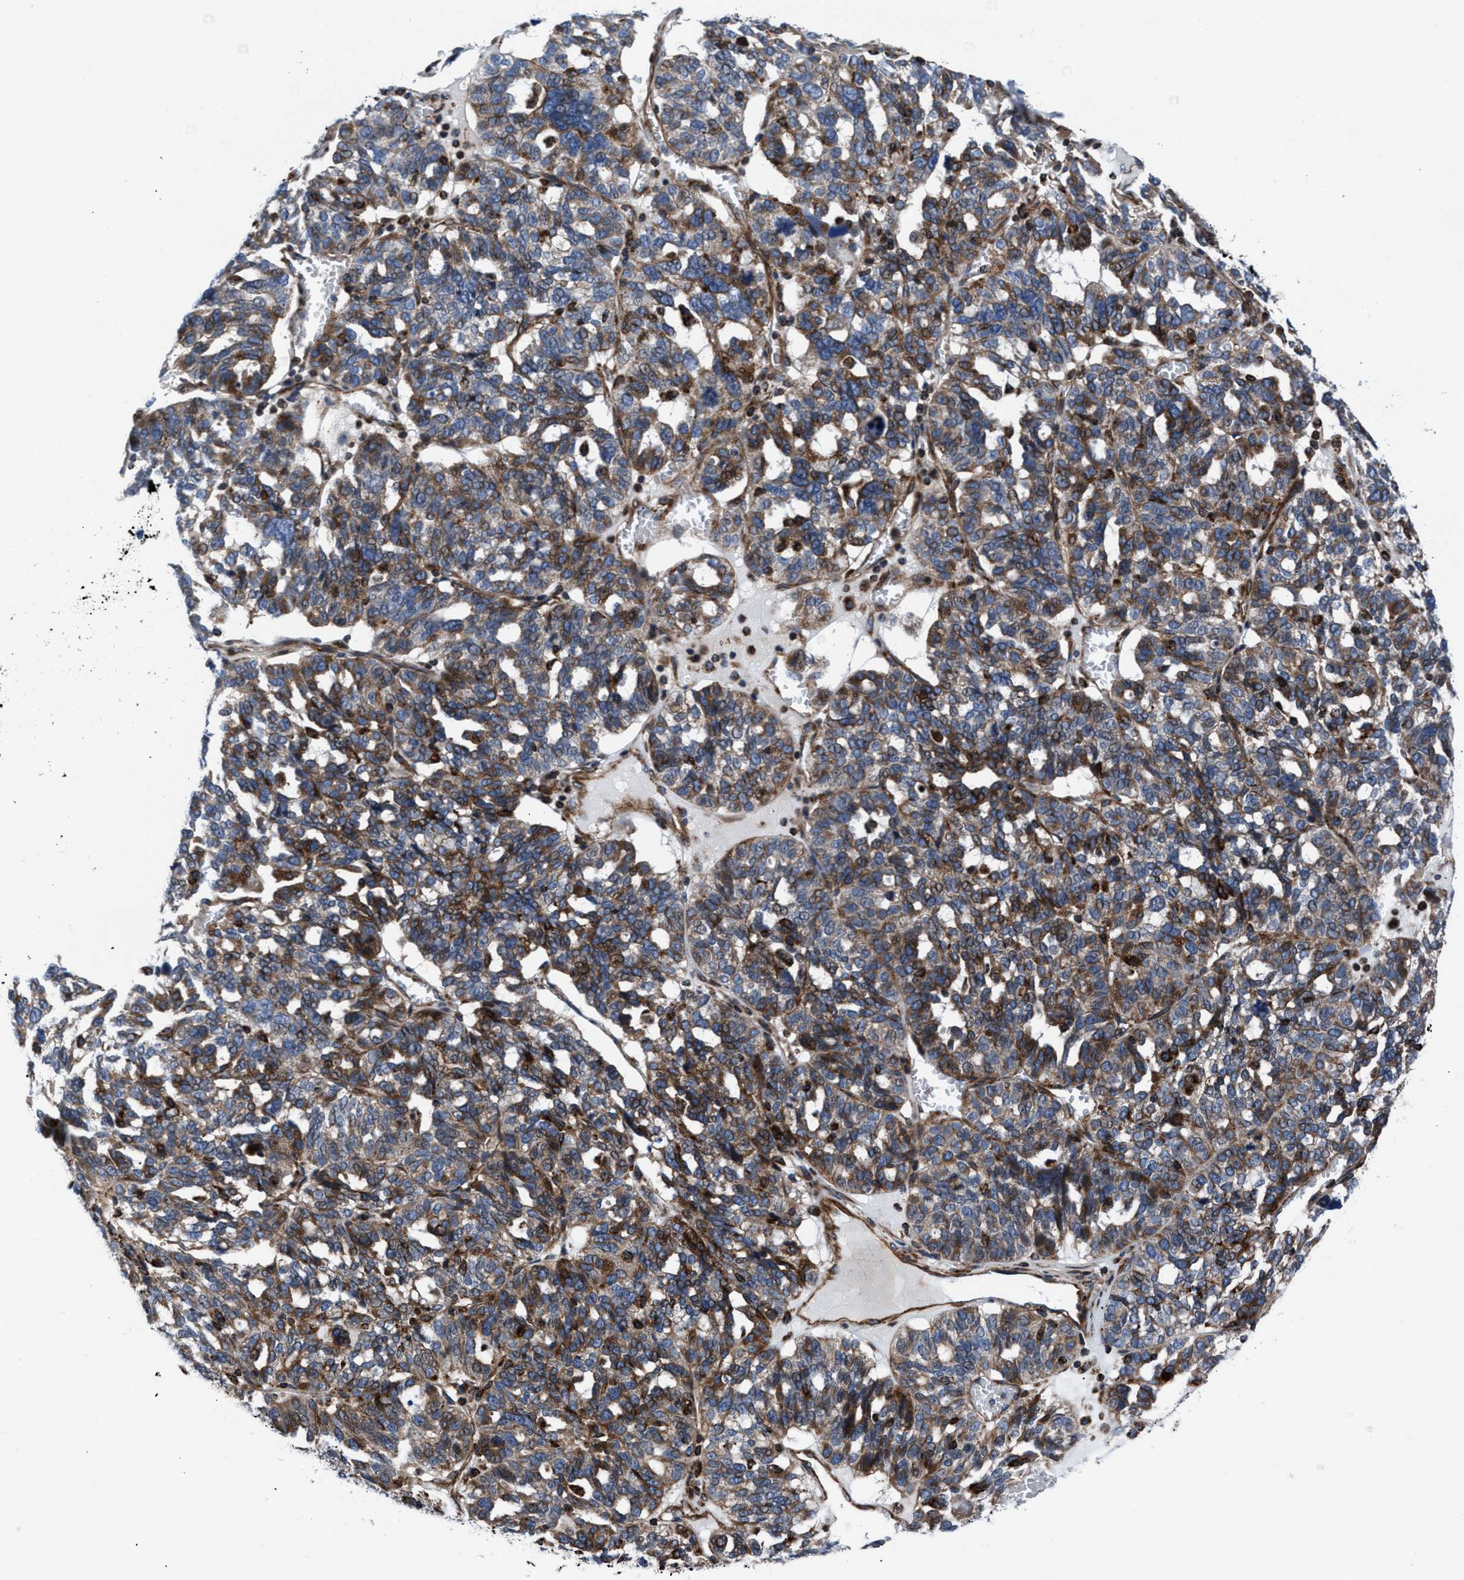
{"staining": {"intensity": "moderate", "quantity": ">75%", "location": "cytoplasmic/membranous"}, "tissue": "ovarian cancer", "cell_type": "Tumor cells", "image_type": "cancer", "snomed": [{"axis": "morphology", "description": "Cystadenocarcinoma, serous, NOS"}, {"axis": "topography", "description": "Ovary"}], "caption": "DAB immunohistochemical staining of serous cystadenocarcinoma (ovarian) displays moderate cytoplasmic/membranous protein staining in approximately >75% of tumor cells.", "gene": "PRR15L", "patient": {"sex": "female", "age": 59}}